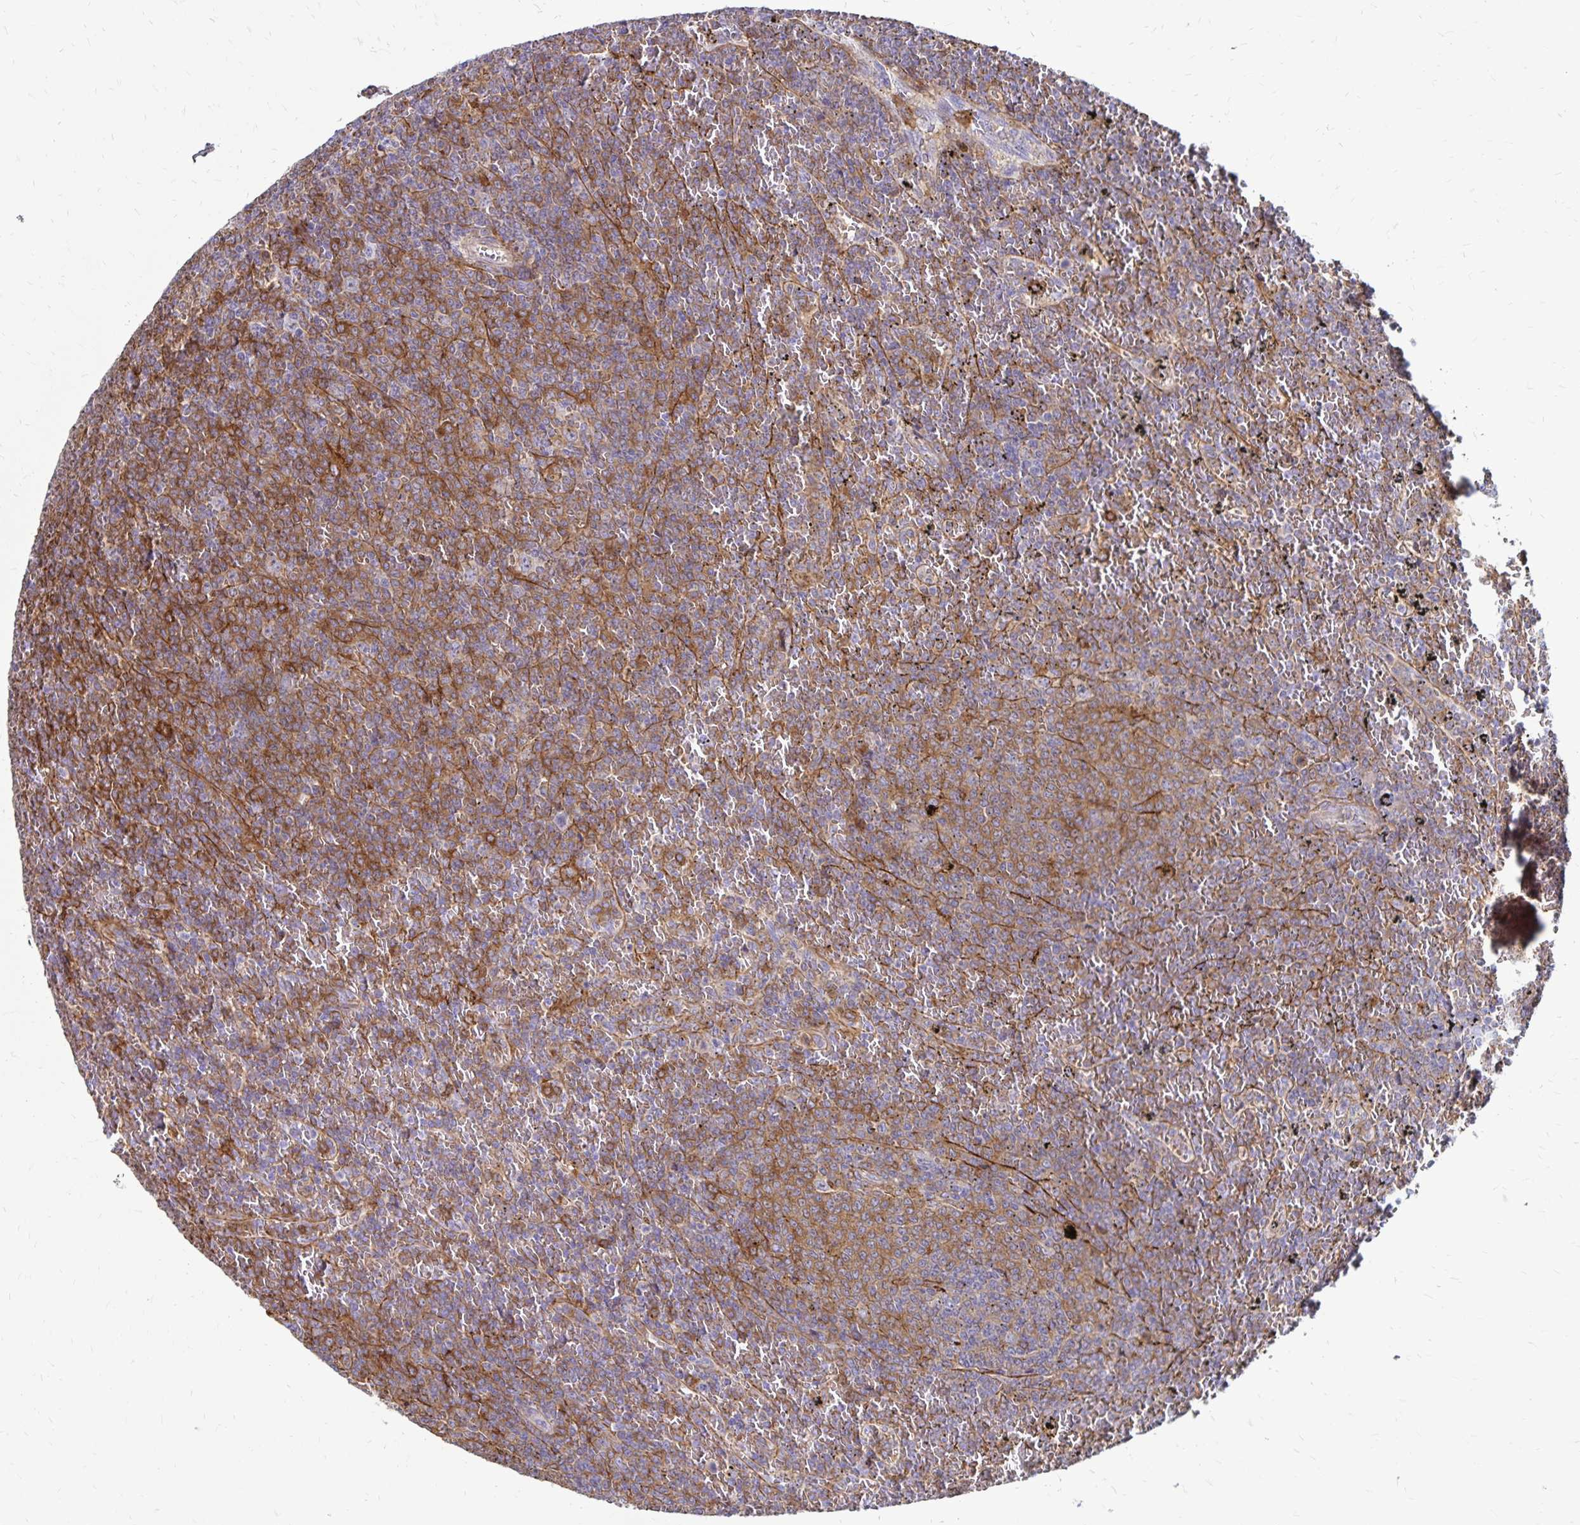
{"staining": {"intensity": "moderate", "quantity": ">75%", "location": "cytoplasmic/membranous"}, "tissue": "lymphoma", "cell_type": "Tumor cells", "image_type": "cancer", "snomed": [{"axis": "morphology", "description": "Malignant lymphoma, non-Hodgkin's type, Low grade"}, {"axis": "topography", "description": "Spleen"}], "caption": "Brown immunohistochemical staining in human low-grade malignant lymphoma, non-Hodgkin's type exhibits moderate cytoplasmic/membranous expression in about >75% of tumor cells. Immunohistochemistry stains the protein in brown and the nuclei are stained blue.", "gene": "TNS3", "patient": {"sex": "female", "age": 77}}